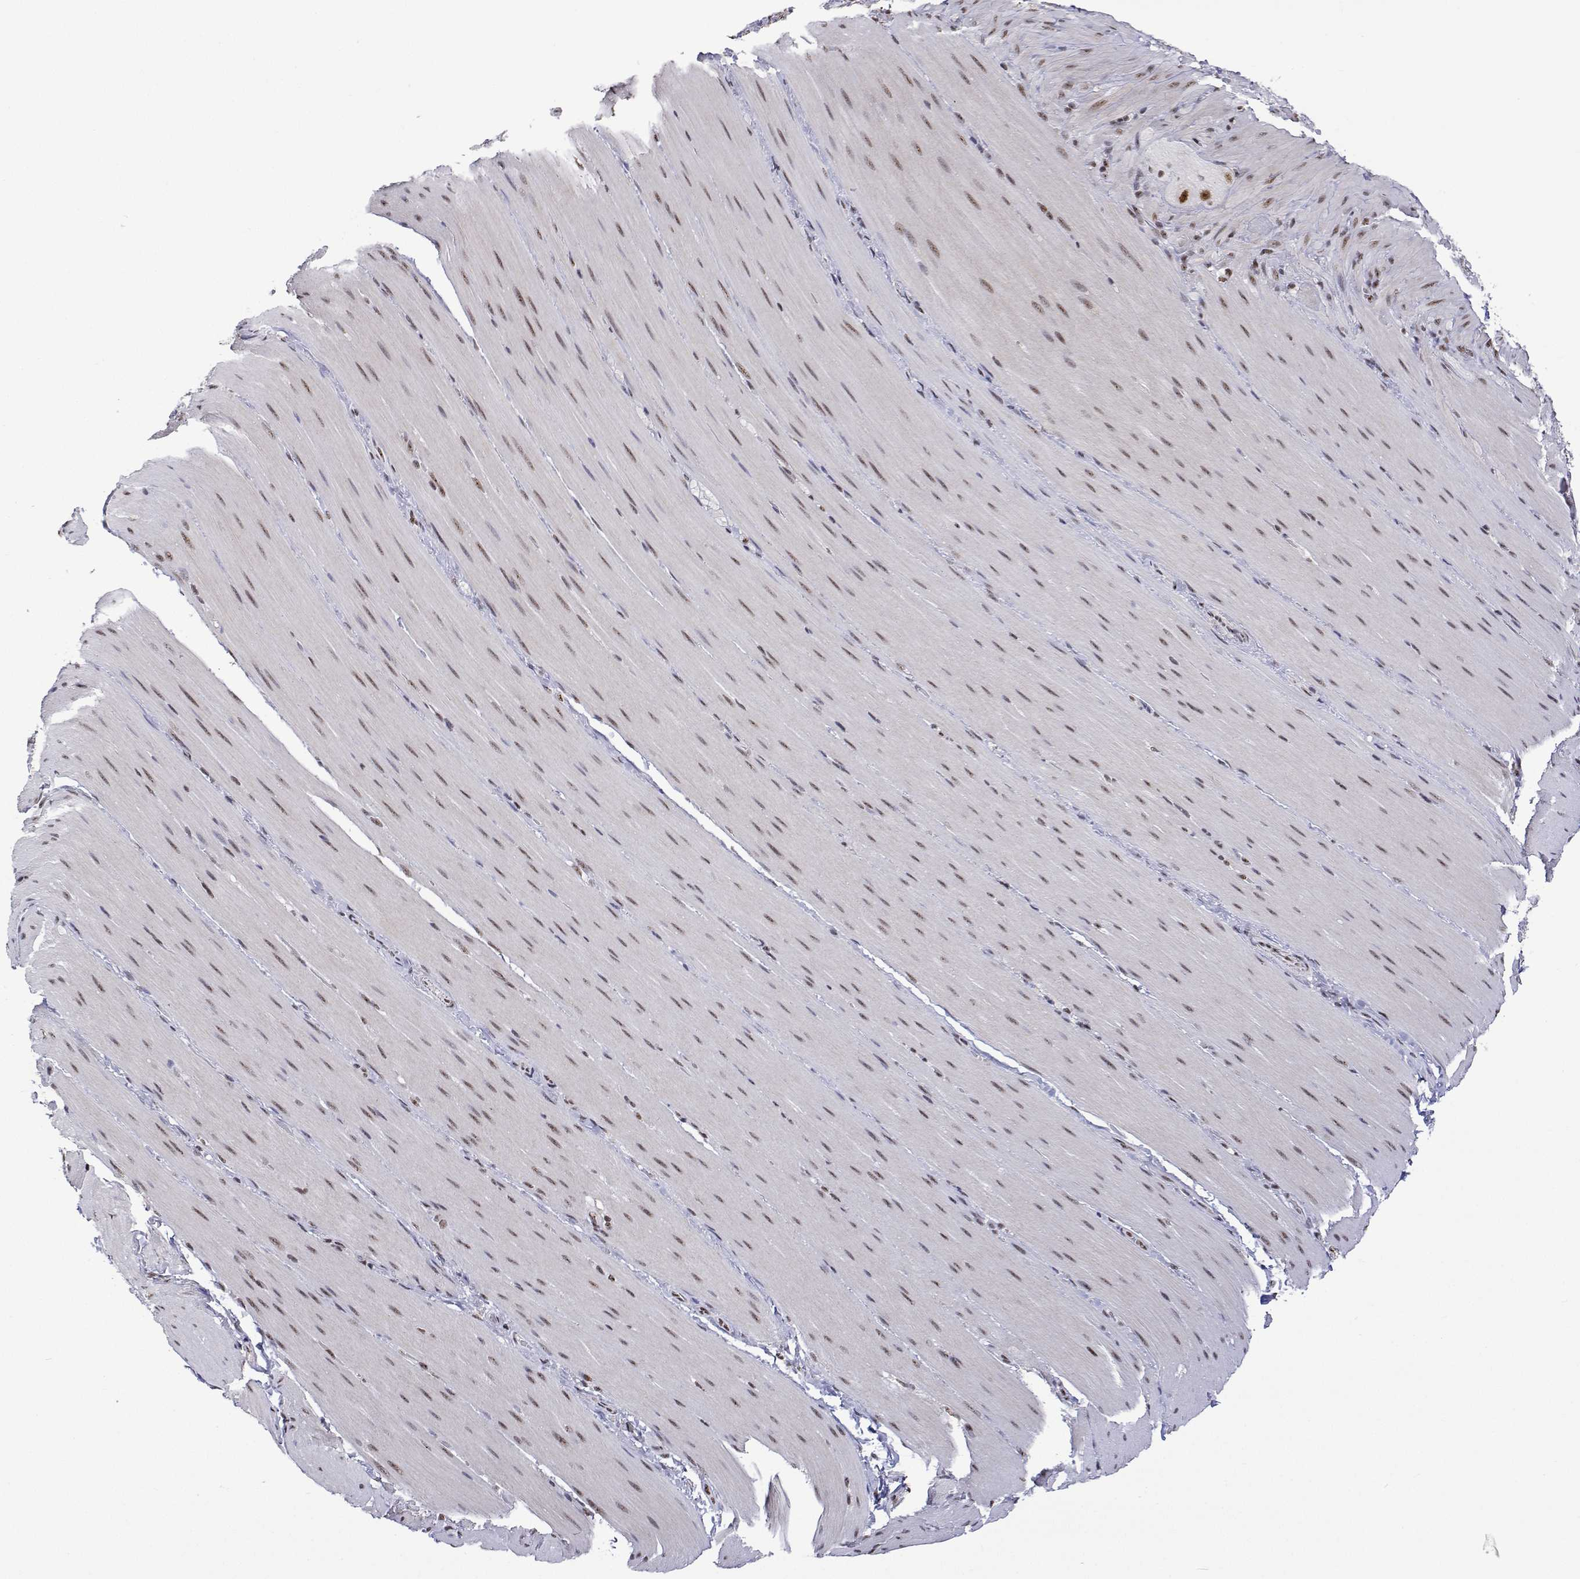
{"staining": {"intensity": "weak", "quantity": "25%-75%", "location": "nuclear"}, "tissue": "smooth muscle", "cell_type": "Smooth muscle cells", "image_type": "normal", "snomed": [{"axis": "morphology", "description": "Normal tissue, NOS"}, {"axis": "topography", "description": "Smooth muscle"}, {"axis": "topography", "description": "Colon"}], "caption": "Smooth muscle cells show low levels of weak nuclear positivity in approximately 25%-75% of cells in benign smooth muscle.", "gene": "ADAR", "patient": {"sex": "male", "age": 73}}